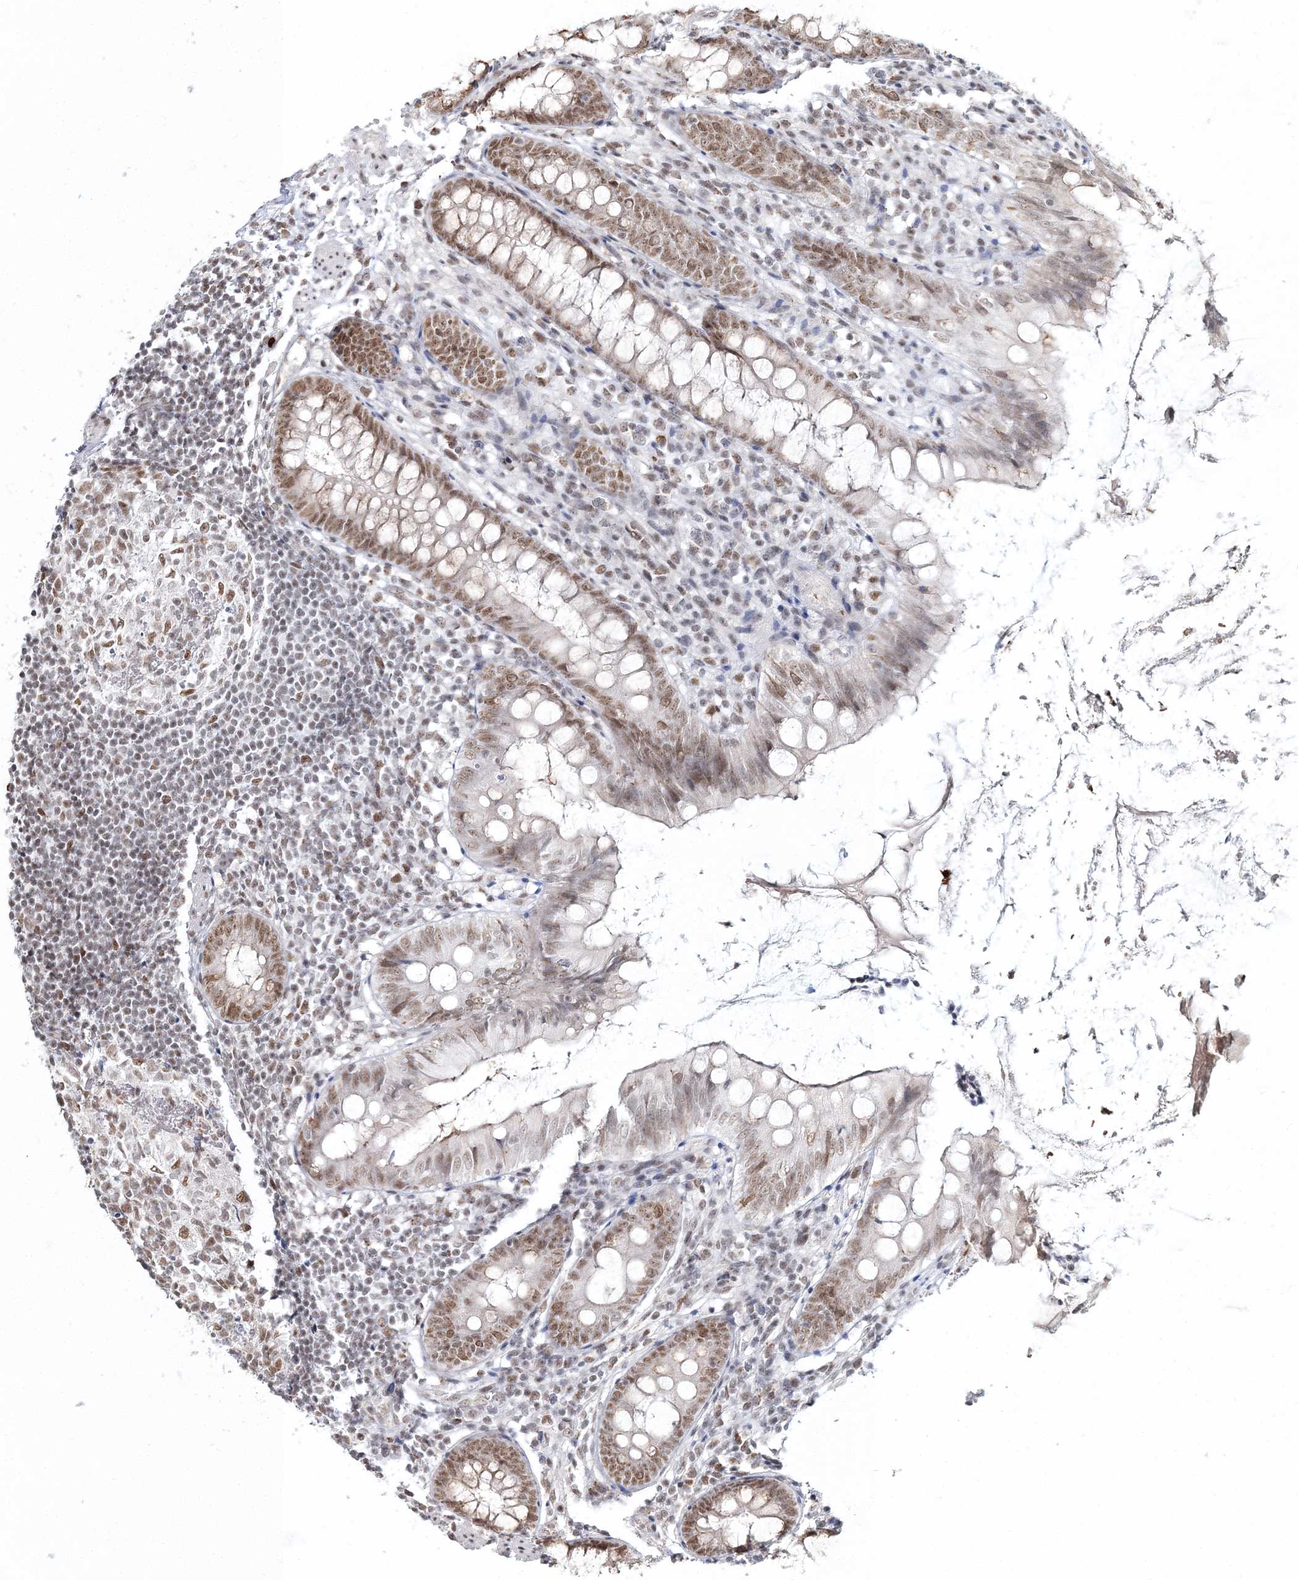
{"staining": {"intensity": "moderate", "quantity": ">75%", "location": "nuclear"}, "tissue": "appendix", "cell_type": "Glandular cells", "image_type": "normal", "snomed": [{"axis": "morphology", "description": "Normal tissue, NOS"}, {"axis": "topography", "description": "Appendix"}], "caption": "Protein analysis of unremarkable appendix reveals moderate nuclear staining in approximately >75% of glandular cells.", "gene": "ENSG00000290315", "patient": {"sex": "female", "age": 77}}